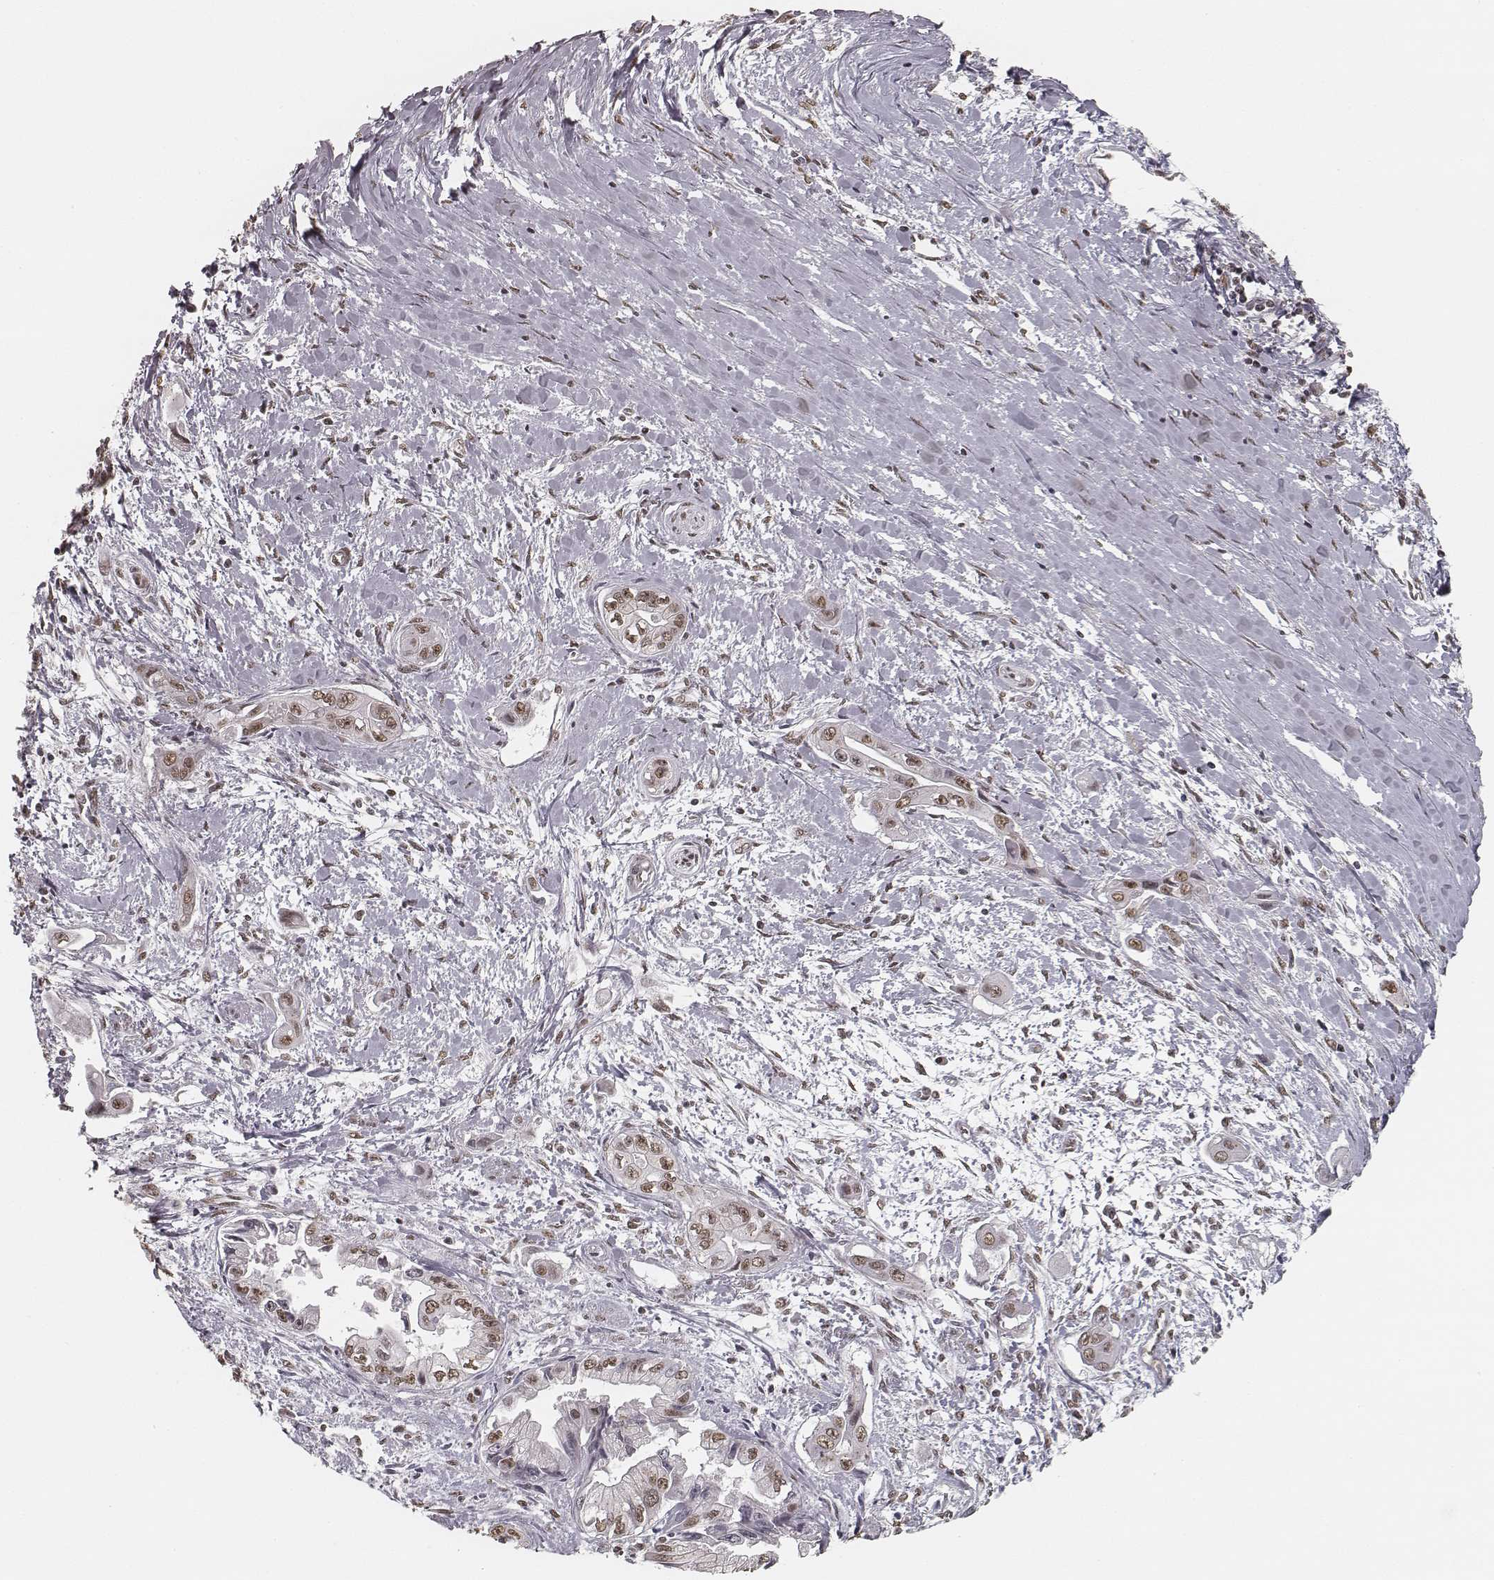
{"staining": {"intensity": "weak", "quantity": ">75%", "location": "nuclear"}, "tissue": "pancreatic cancer", "cell_type": "Tumor cells", "image_type": "cancer", "snomed": [{"axis": "morphology", "description": "Adenocarcinoma, NOS"}, {"axis": "topography", "description": "Pancreas"}], "caption": "Immunohistochemical staining of human adenocarcinoma (pancreatic) displays low levels of weak nuclear protein staining in approximately >75% of tumor cells. The staining was performed using DAB (3,3'-diaminobenzidine), with brown indicating positive protein expression. Nuclei are stained blue with hematoxylin.", "gene": "HMGA2", "patient": {"sex": "male", "age": 60}}